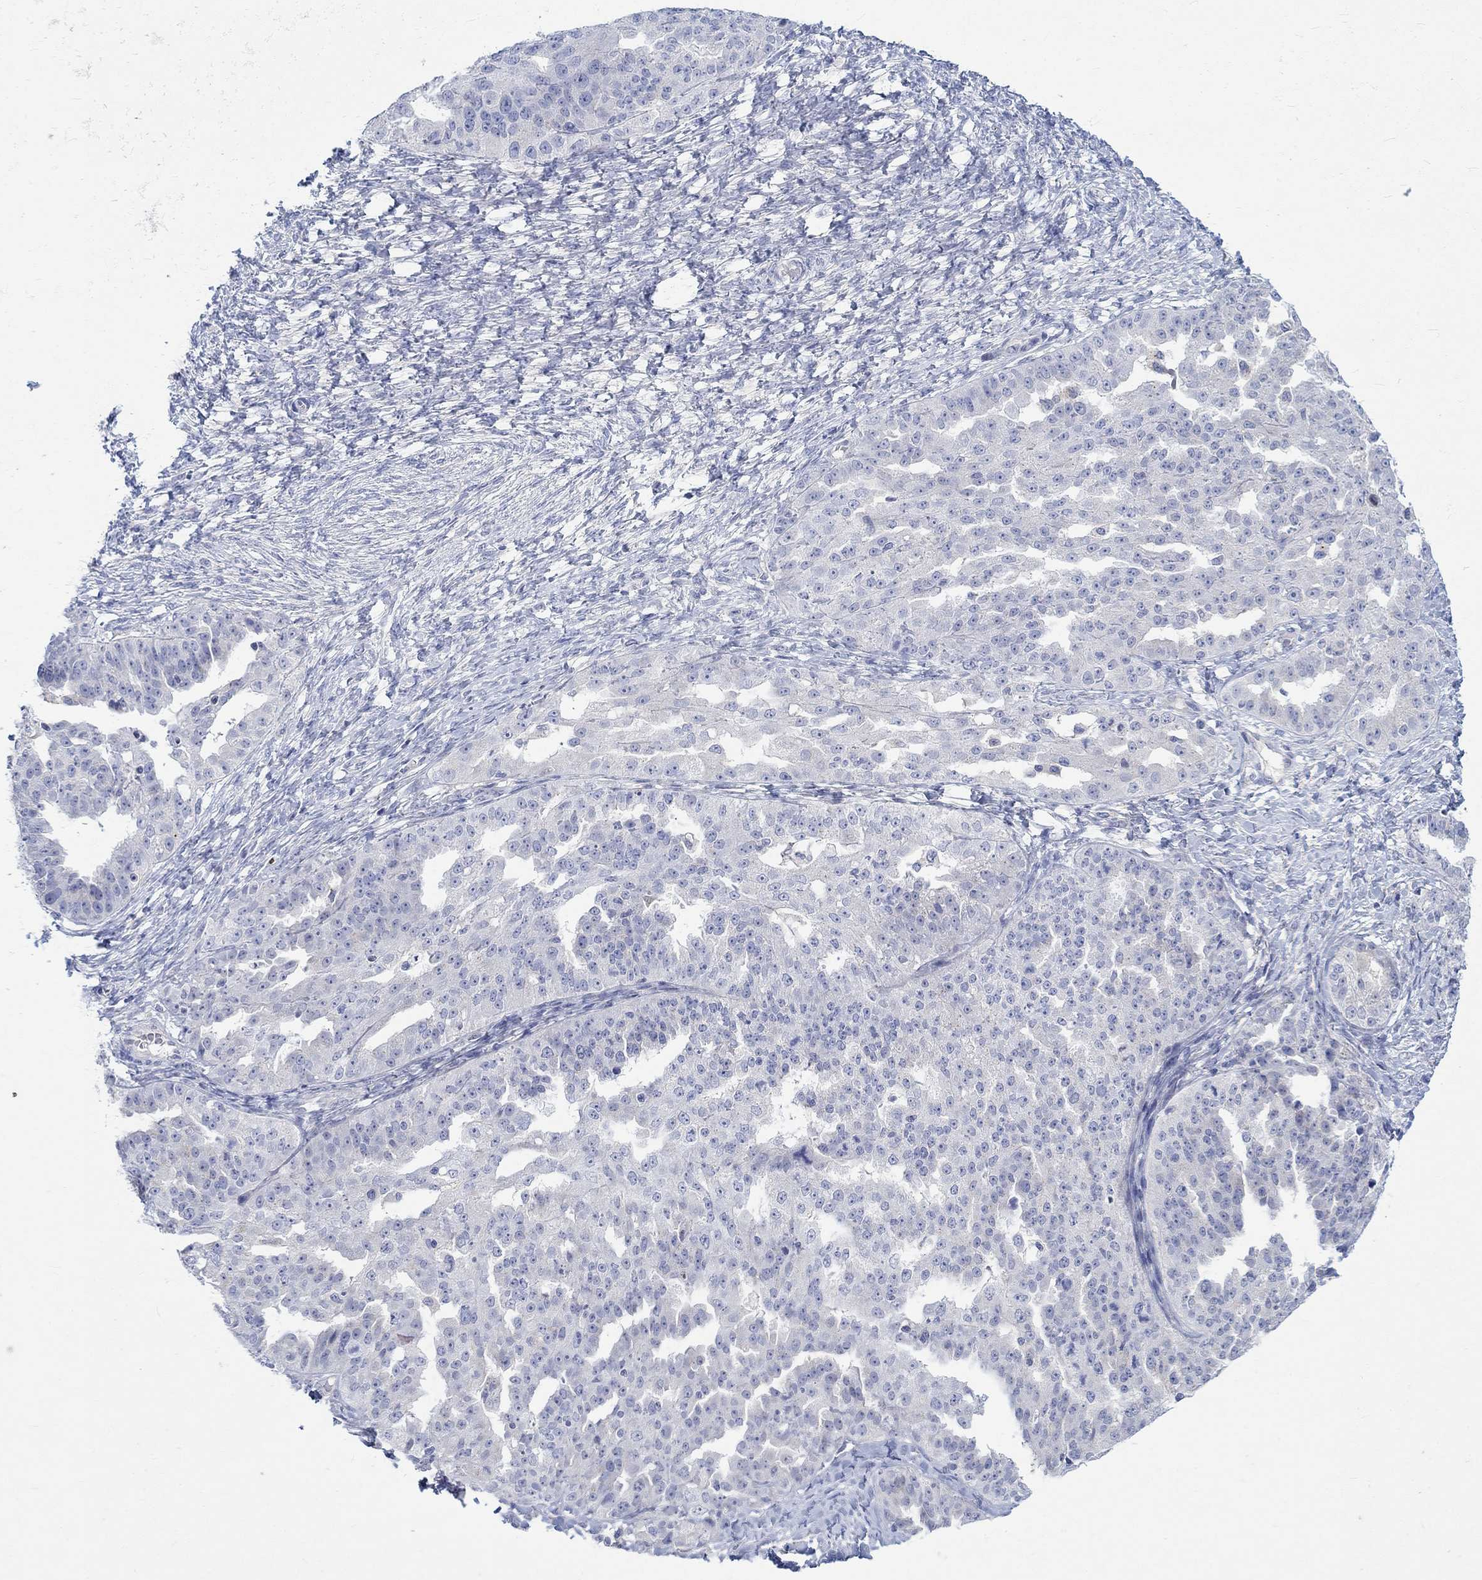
{"staining": {"intensity": "negative", "quantity": "none", "location": "none"}, "tissue": "ovarian cancer", "cell_type": "Tumor cells", "image_type": "cancer", "snomed": [{"axis": "morphology", "description": "Cystadenocarcinoma, serous, NOS"}, {"axis": "topography", "description": "Ovary"}], "caption": "Image shows no protein expression in tumor cells of ovarian serous cystadenocarcinoma tissue.", "gene": "NAV3", "patient": {"sex": "female", "age": 58}}